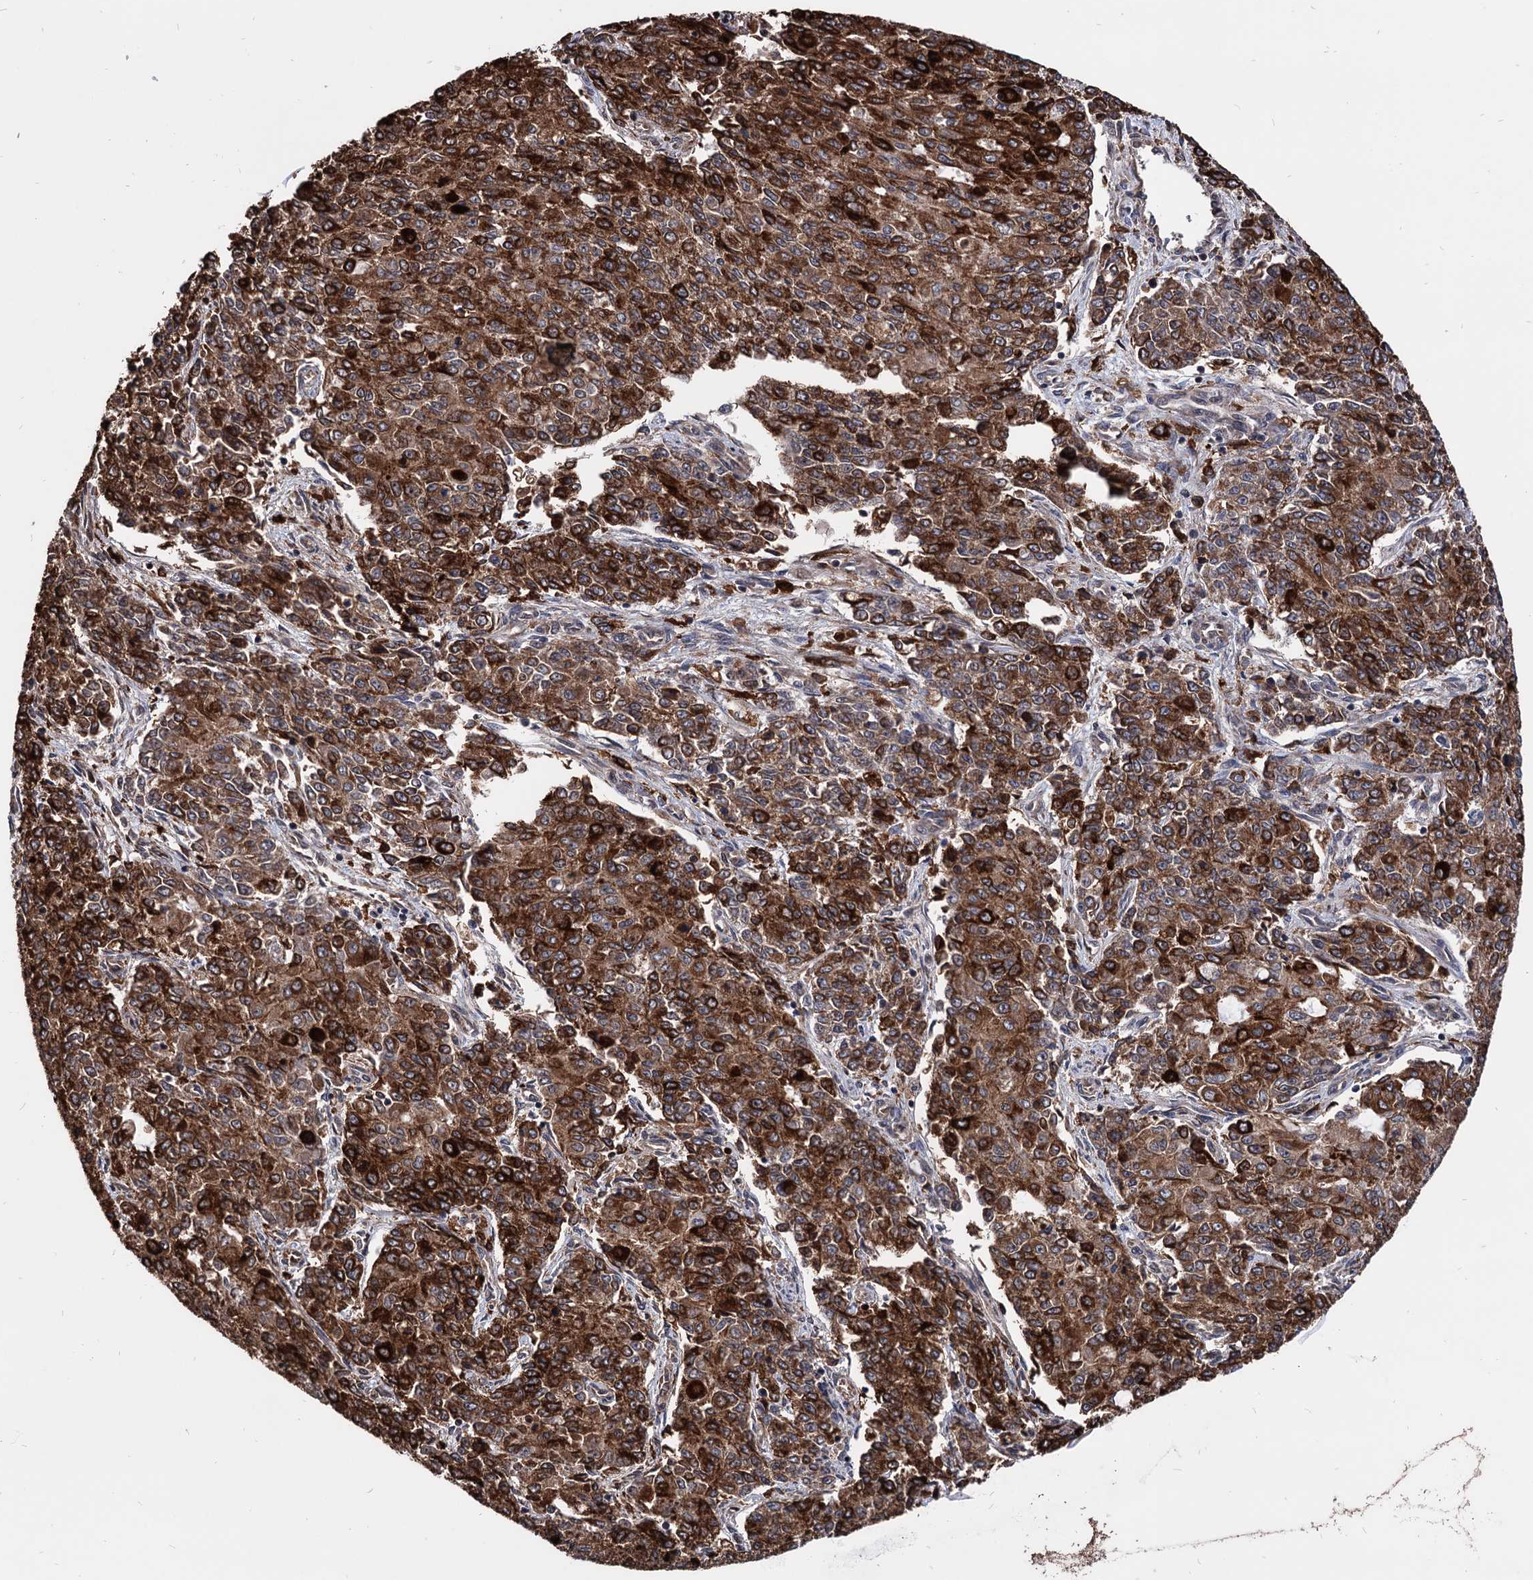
{"staining": {"intensity": "strong", "quantity": ">75%", "location": "cytoplasmic/membranous"}, "tissue": "endometrial cancer", "cell_type": "Tumor cells", "image_type": "cancer", "snomed": [{"axis": "morphology", "description": "Adenocarcinoma, NOS"}, {"axis": "topography", "description": "Endometrium"}], "caption": "High-power microscopy captured an IHC micrograph of endometrial adenocarcinoma, revealing strong cytoplasmic/membranous positivity in about >75% of tumor cells. Using DAB (3,3'-diaminobenzidine) (brown) and hematoxylin (blue) stains, captured at high magnification using brightfield microscopy.", "gene": "ANKRD12", "patient": {"sex": "female", "age": 50}}